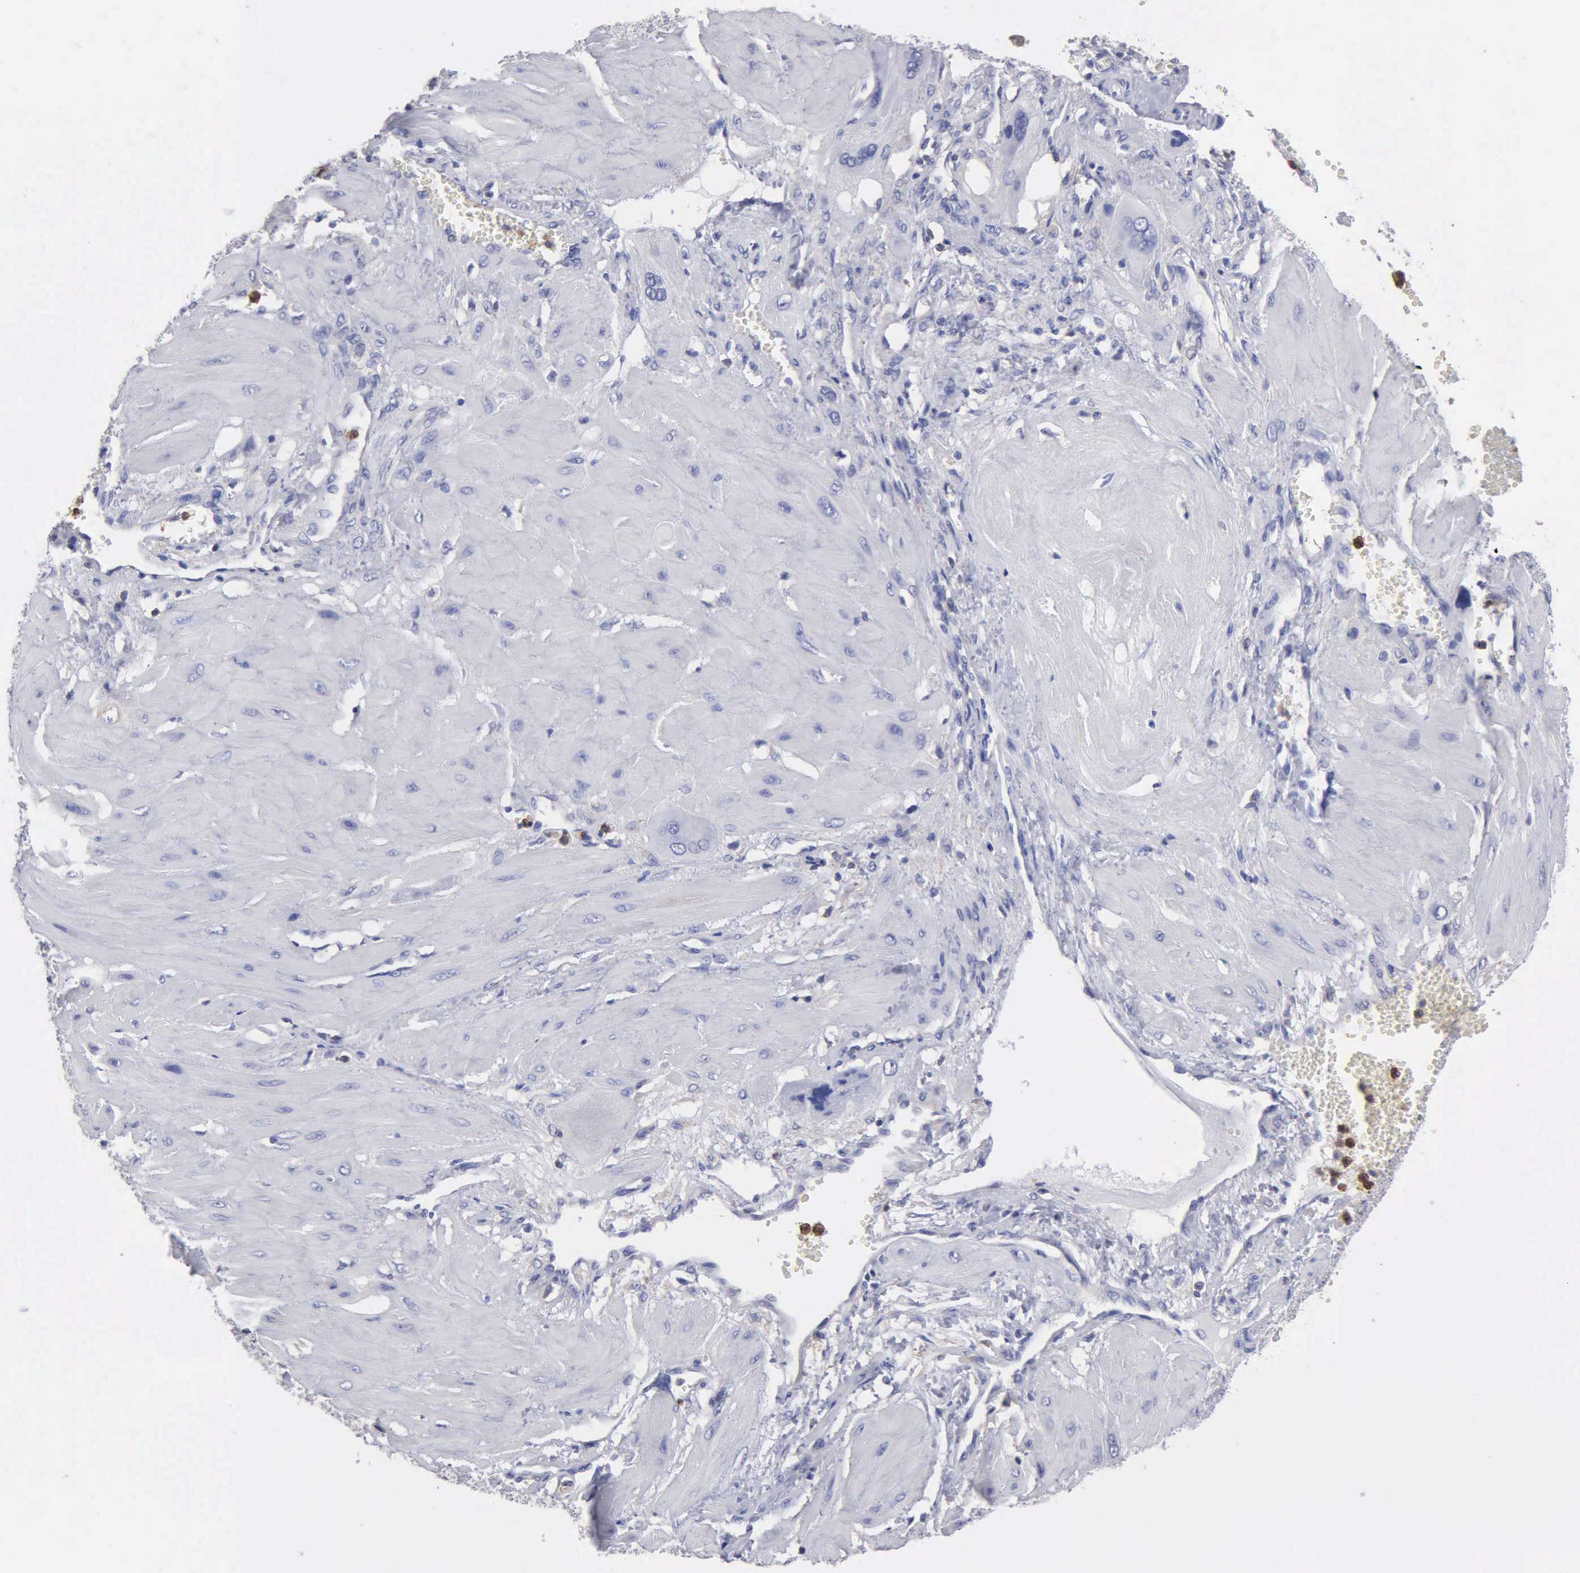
{"staining": {"intensity": "negative", "quantity": "none", "location": "none"}, "tissue": "cervical cancer", "cell_type": "Tumor cells", "image_type": "cancer", "snomed": [{"axis": "morphology", "description": "Squamous cell carcinoma, NOS"}, {"axis": "topography", "description": "Cervix"}], "caption": "Human squamous cell carcinoma (cervical) stained for a protein using immunohistochemistry (IHC) reveals no expression in tumor cells.", "gene": "G6PD", "patient": {"sex": "female", "age": 34}}